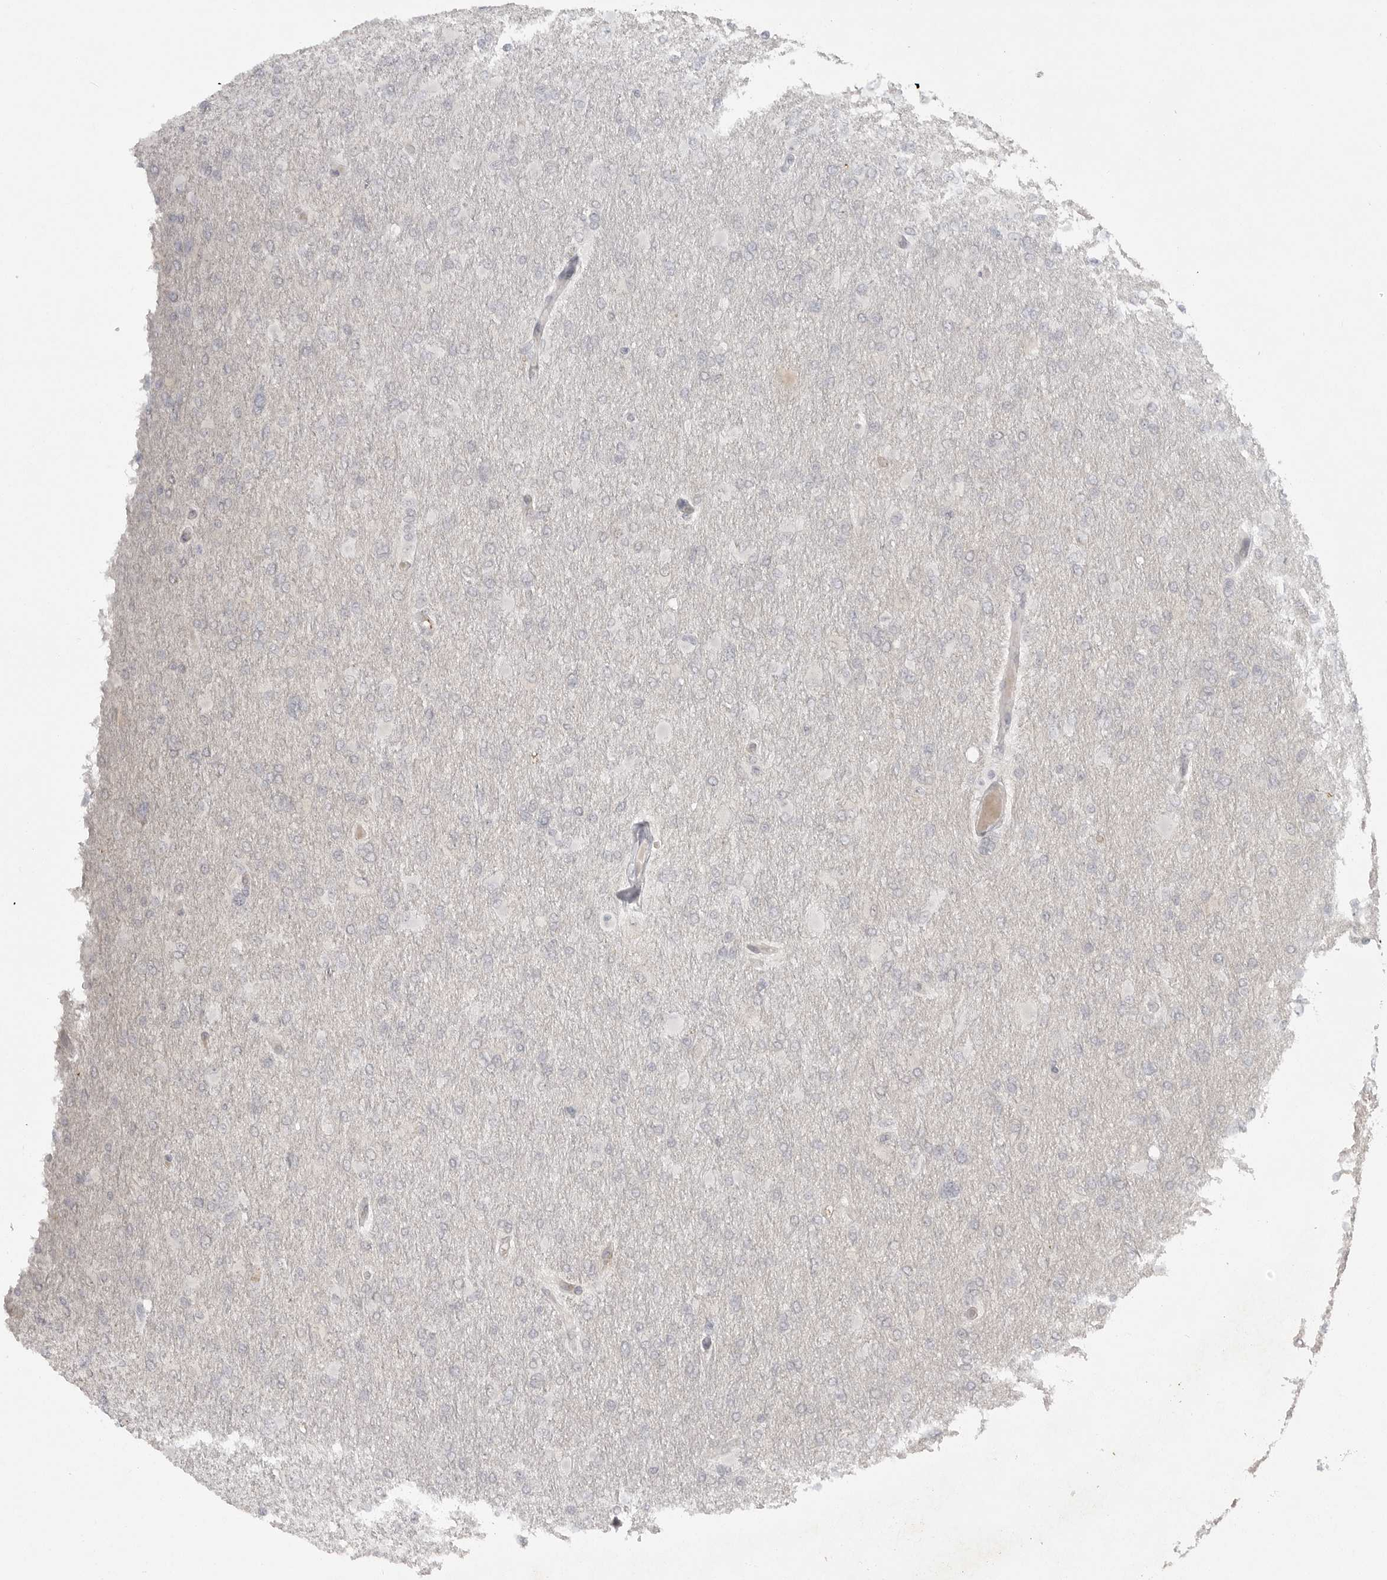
{"staining": {"intensity": "negative", "quantity": "none", "location": "none"}, "tissue": "glioma", "cell_type": "Tumor cells", "image_type": "cancer", "snomed": [{"axis": "morphology", "description": "Glioma, malignant, High grade"}, {"axis": "topography", "description": "Cerebral cortex"}], "caption": "This is an immunohistochemistry (IHC) histopathology image of human glioma. There is no expression in tumor cells.", "gene": "TCTN3", "patient": {"sex": "female", "age": 36}}